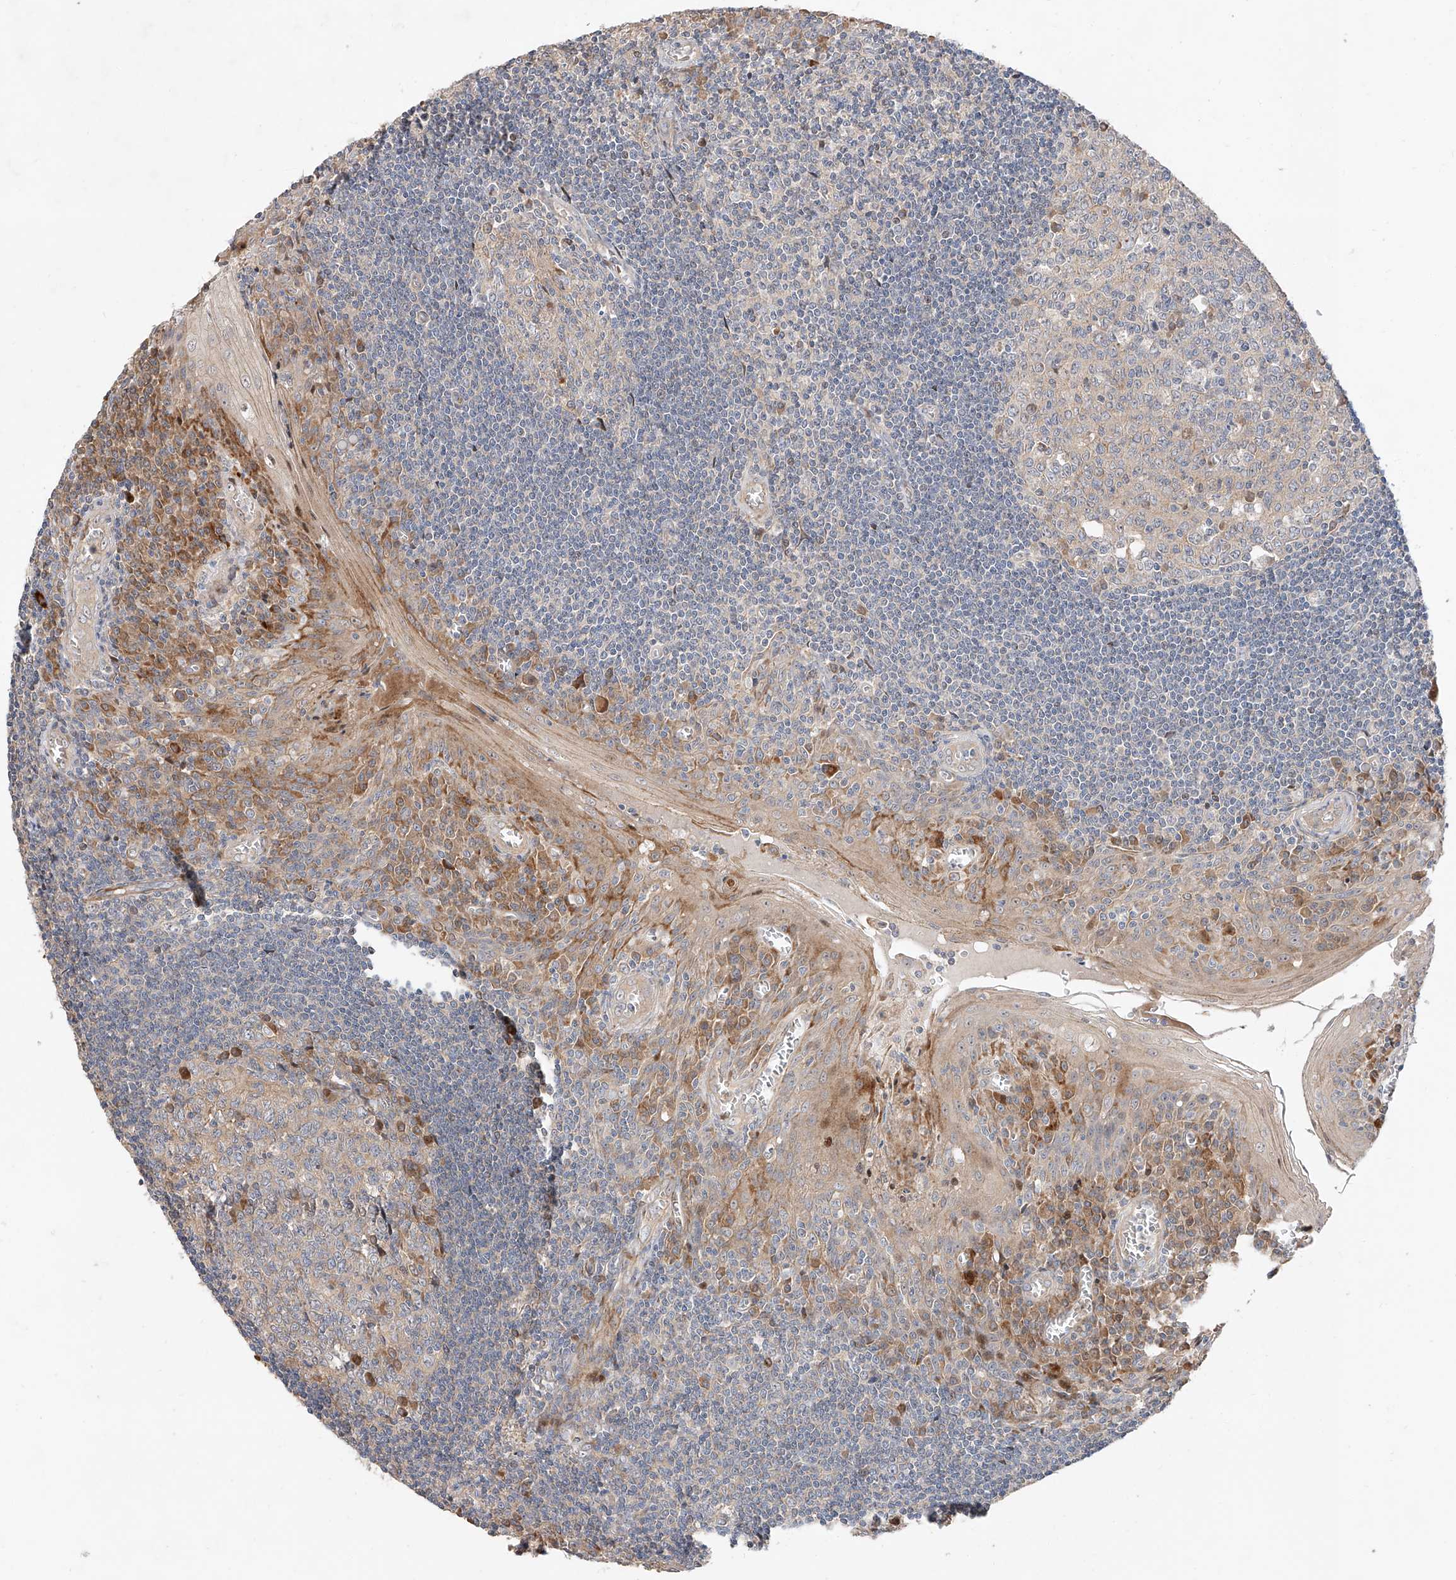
{"staining": {"intensity": "negative", "quantity": "none", "location": "none"}, "tissue": "tonsil", "cell_type": "Germinal center cells", "image_type": "normal", "snomed": [{"axis": "morphology", "description": "Normal tissue, NOS"}, {"axis": "topography", "description": "Tonsil"}], "caption": "Immunohistochemical staining of benign tonsil exhibits no significant positivity in germinal center cells.", "gene": "USF3", "patient": {"sex": "male", "age": 27}}